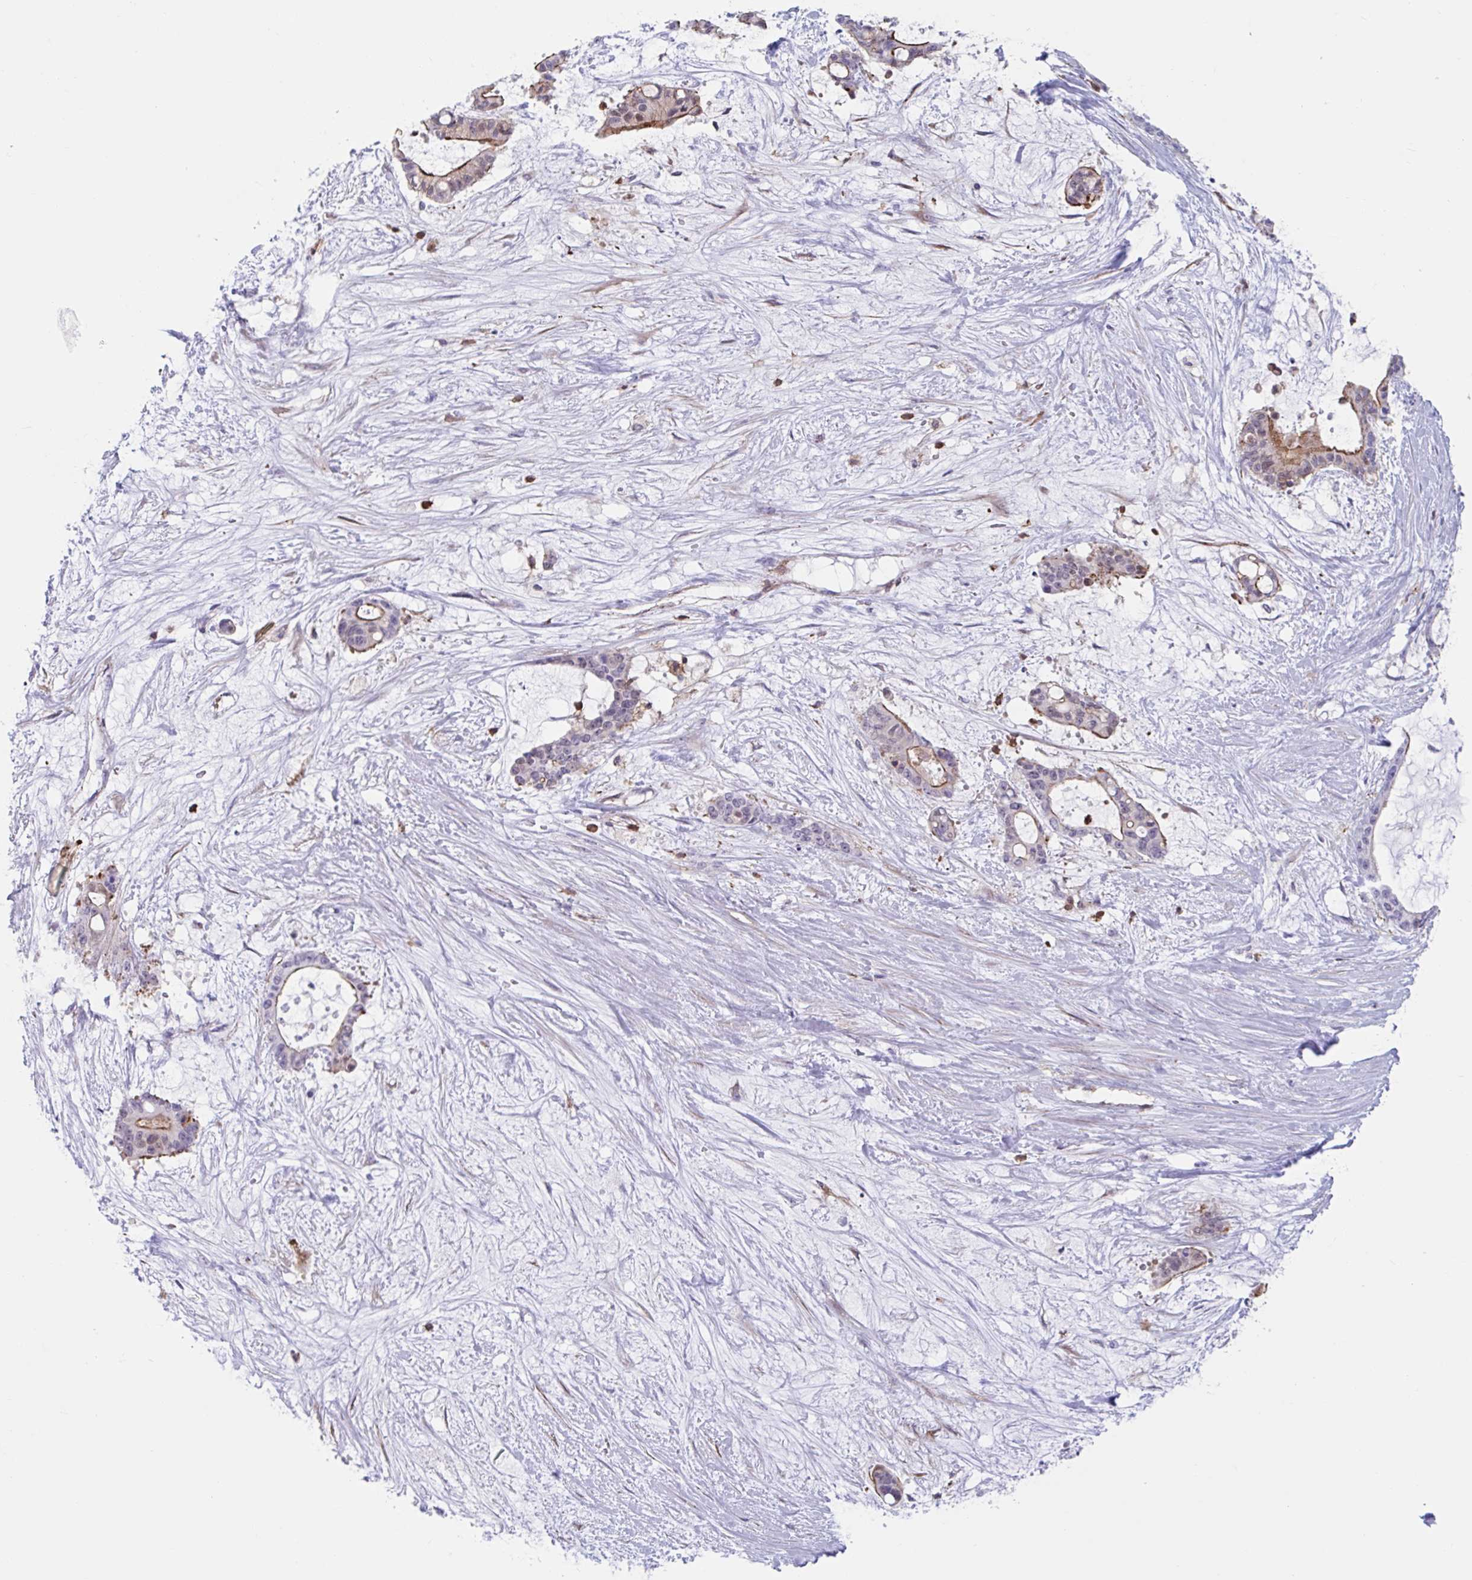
{"staining": {"intensity": "moderate", "quantity": "<25%", "location": "cytoplasmic/membranous"}, "tissue": "liver cancer", "cell_type": "Tumor cells", "image_type": "cancer", "snomed": [{"axis": "morphology", "description": "Normal tissue, NOS"}, {"axis": "morphology", "description": "Cholangiocarcinoma"}, {"axis": "topography", "description": "Liver"}, {"axis": "topography", "description": "Peripheral nerve tissue"}], "caption": "Immunohistochemical staining of liver cancer displays low levels of moderate cytoplasmic/membranous staining in about <25% of tumor cells.", "gene": "EFHD1", "patient": {"sex": "female", "age": 73}}